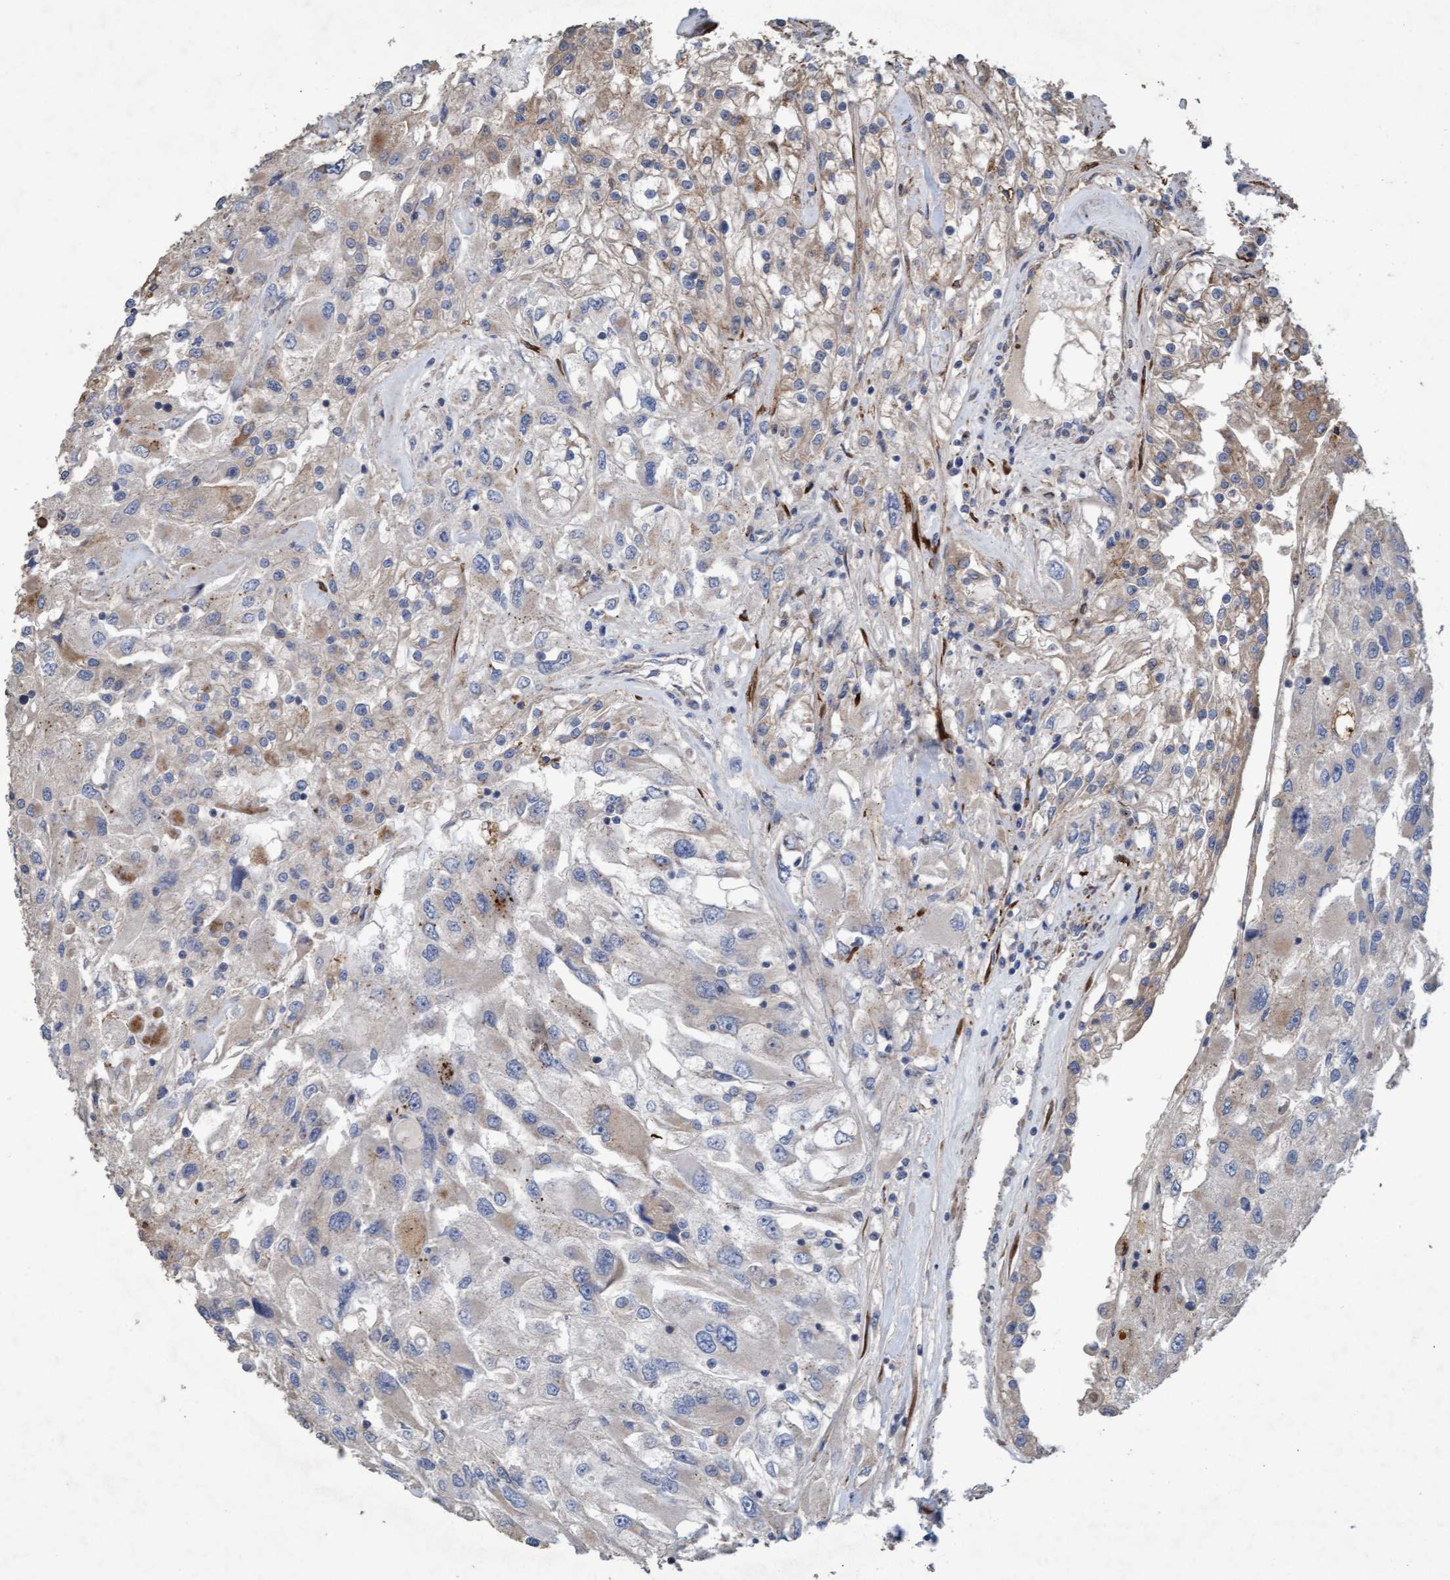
{"staining": {"intensity": "weak", "quantity": "25%-75%", "location": "cytoplasmic/membranous"}, "tissue": "renal cancer", "cell_type": "Tumor cells", "image_type": "cancer", "snomed": [{"axis": "morphology", "description": "Adenocarcinoma, NOS"}, {"axis": "topography", "description": "Kidney"}], "caption": "This is a photomicrograph of immunohistochemistry (IHC) staining of adenocarcinoma (renal), which shows weak staining in the cytoplasmic/membranous of tumor cells.", "gene": "DDHD2", "patient": {"sex": "female", "age": 52}}